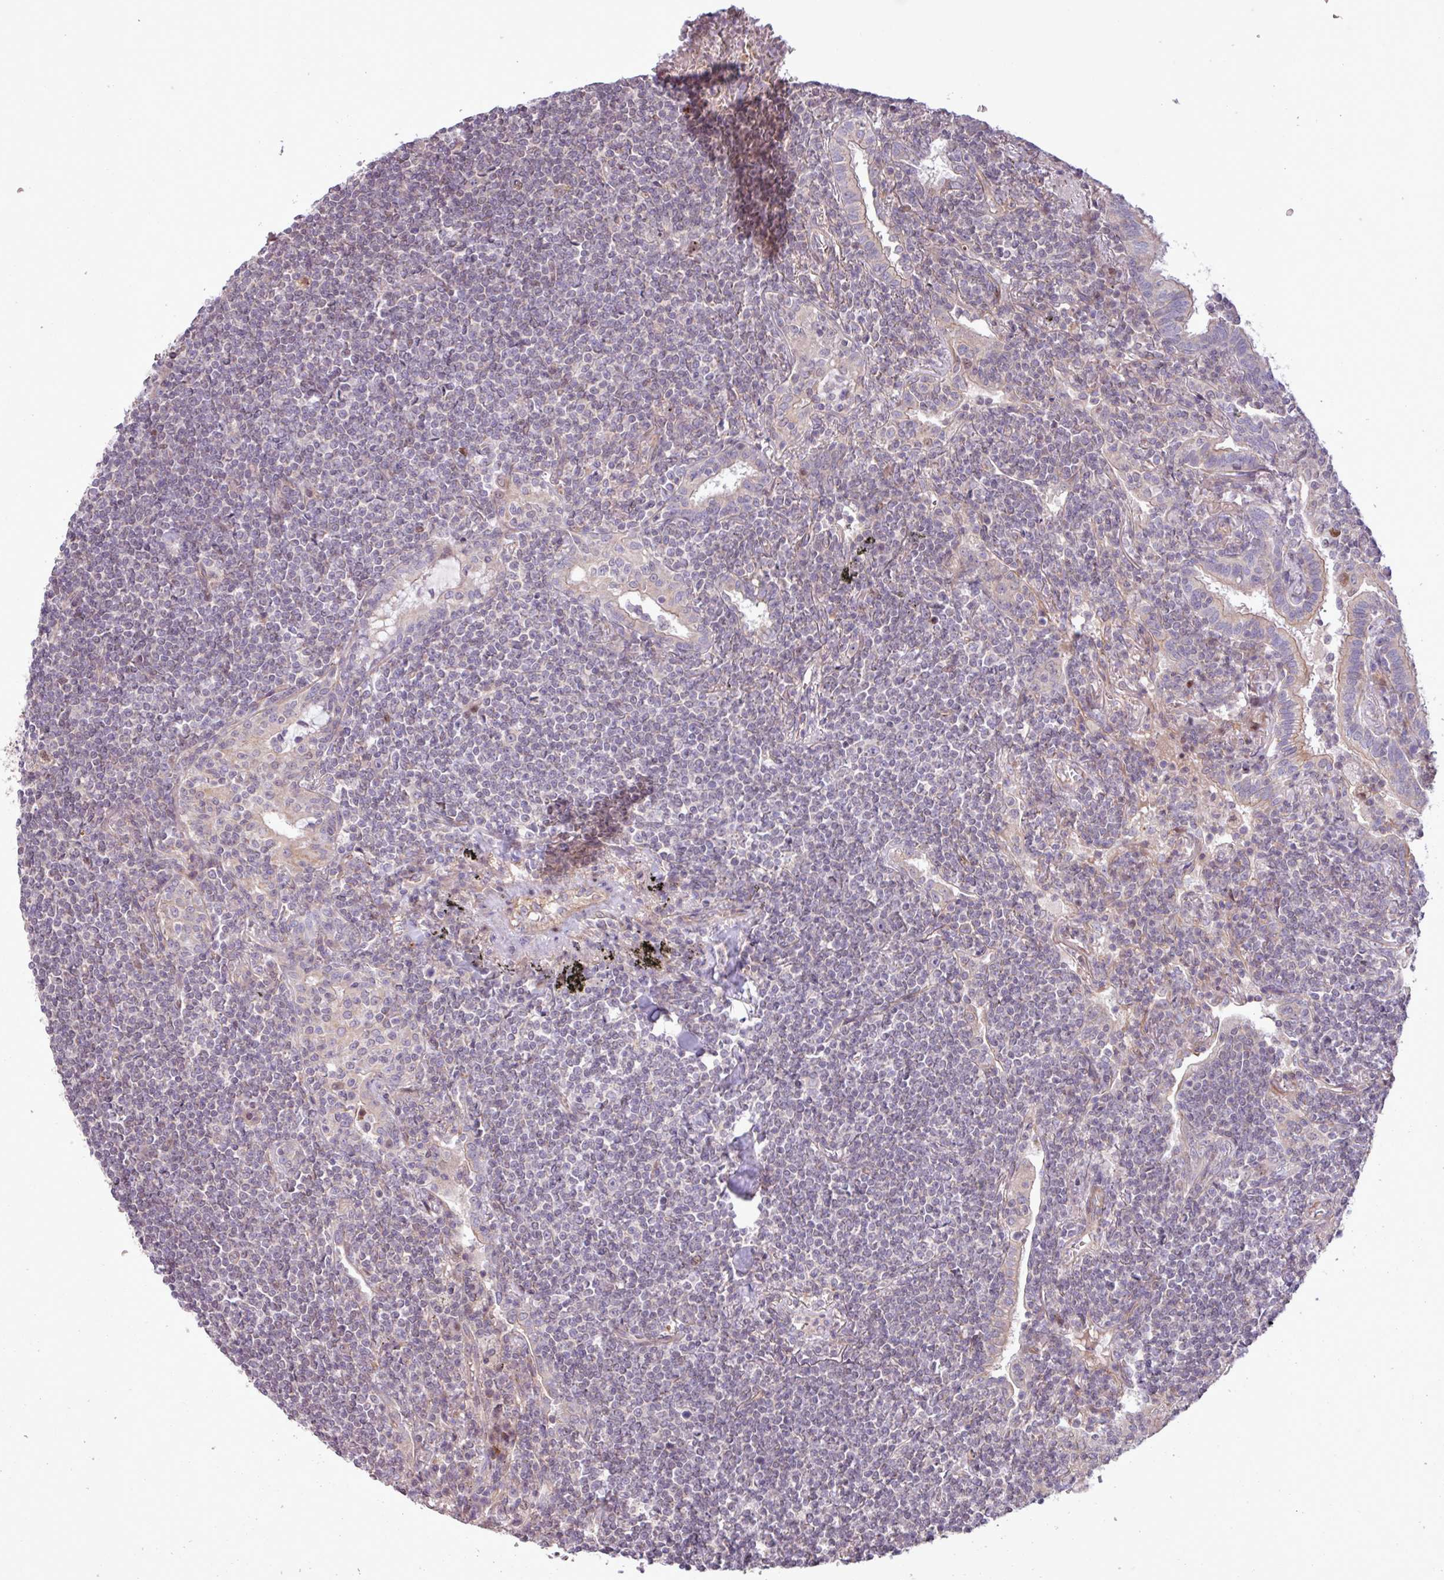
{"staining": {"intensity": "negative", "quantity": "none", "location": "none"}, "tissue": "lymphoma", "cell_type": "Tumor cells", "image_type": "cancer", "snomed": [{"axis": "morphology", "description": "Malignant lymphoma, non-Hodgkin's type, Low grade"}, {"axis": "topography", "description": "Lung"}], "caption": "IHC of human malignant lymphoma, non-Hodgkin's type (low-grade) displays no staining in tumor cells.", "gene": "PDPR", "patient": {"sex": "female", "age": 71}}